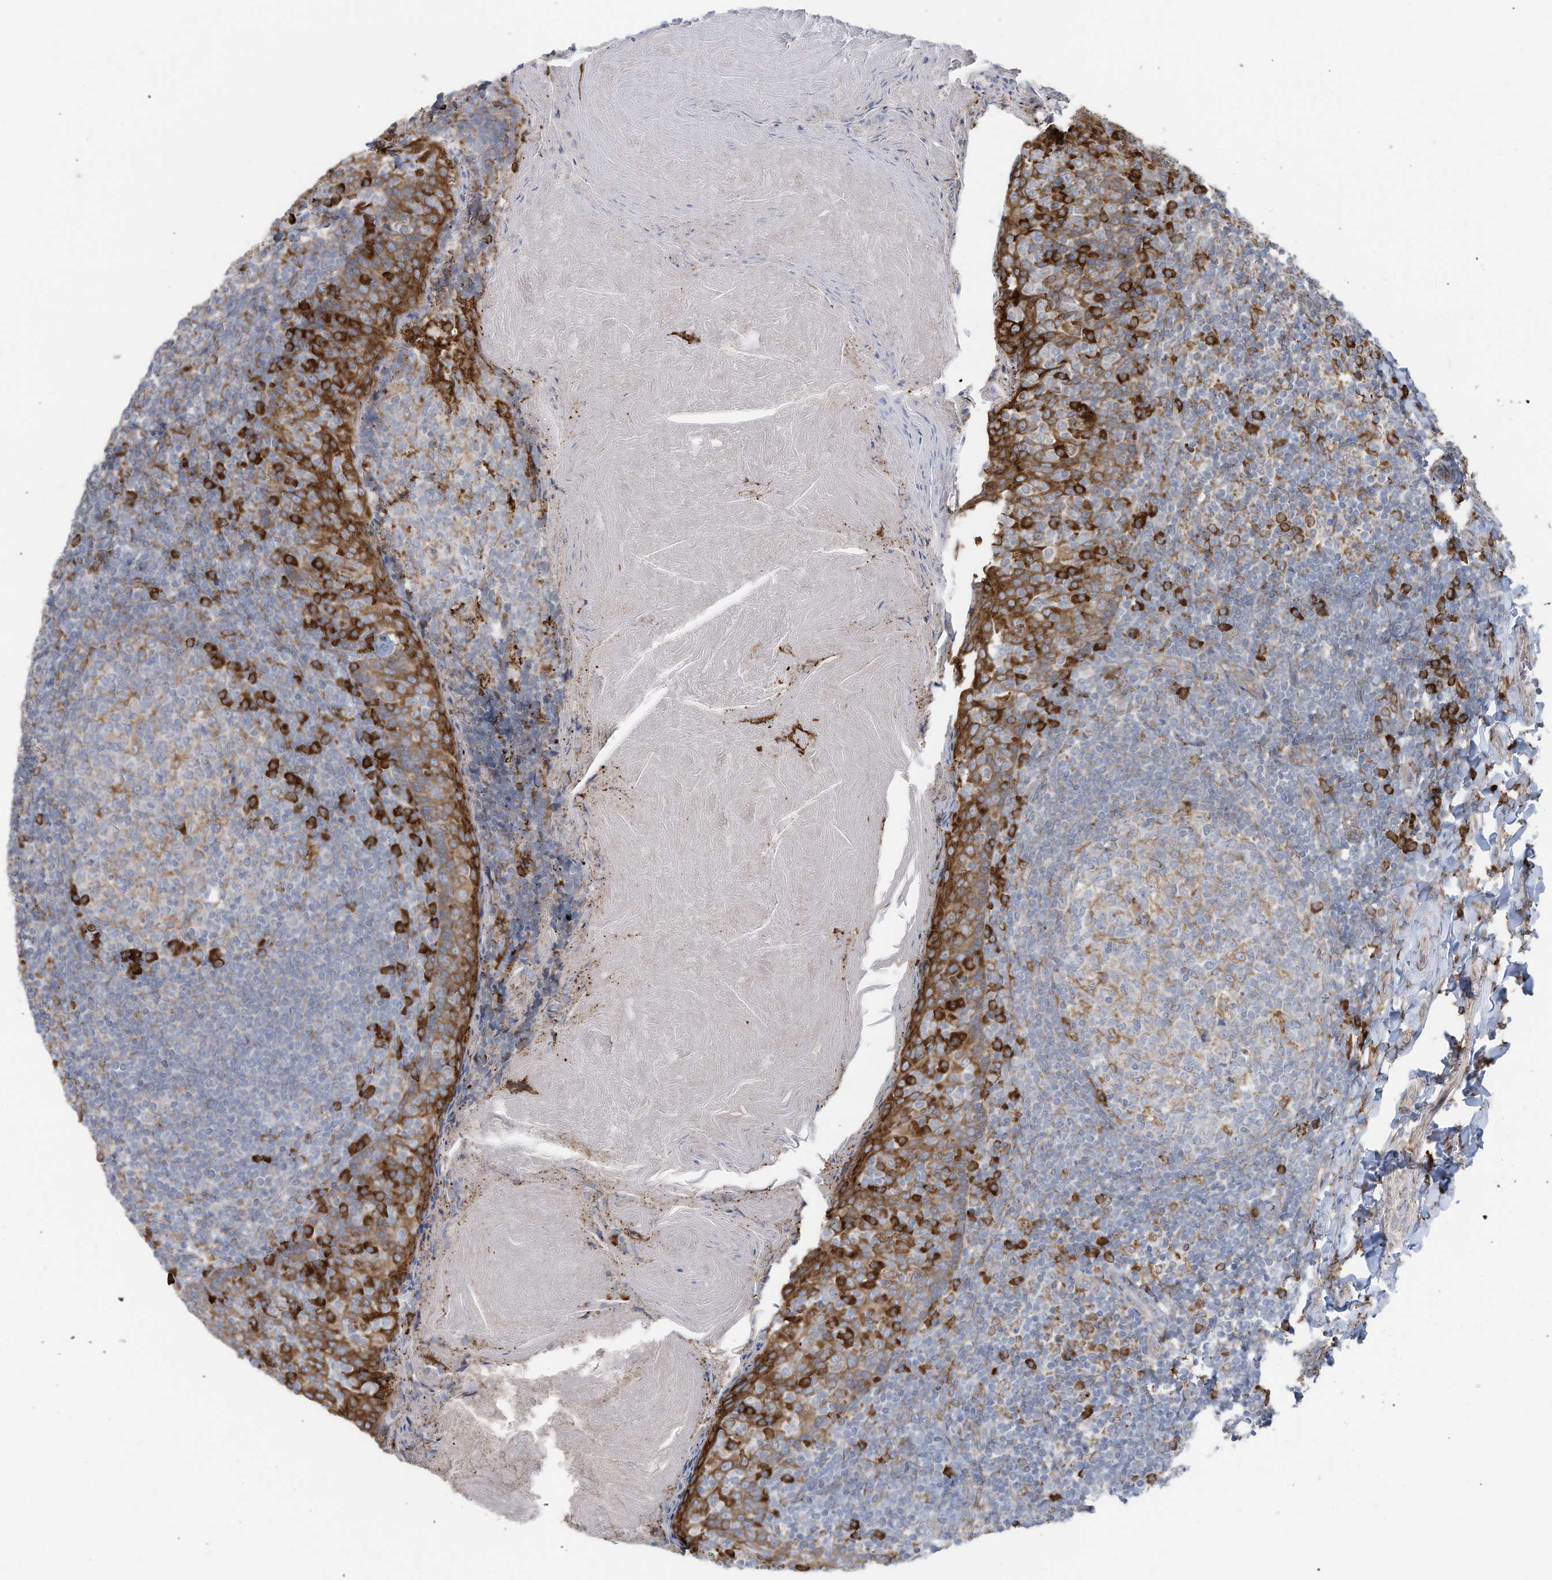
{"staining": {"intensity": "moderate", "quantity": "<25%", "location": "cytoplasmic/membranous"}, "tissue": "tonsil", "cell_type": "Germinal center cells", "image_type": "normal", "snomed": [{"axis": "morphology", "description": "Normal tissue, NOS"}, {"axis": "topography", "description": "Tonsil"}], "caption": "Immunohistochemical staining of unremarkable tonsil reveals <25% levels of moderate cytoplasmic/membranous protein positivity in approximately <25% of germinal center cells.", "gene": "ZNF354C", "patient": {"sex": "female", "age": 19}}